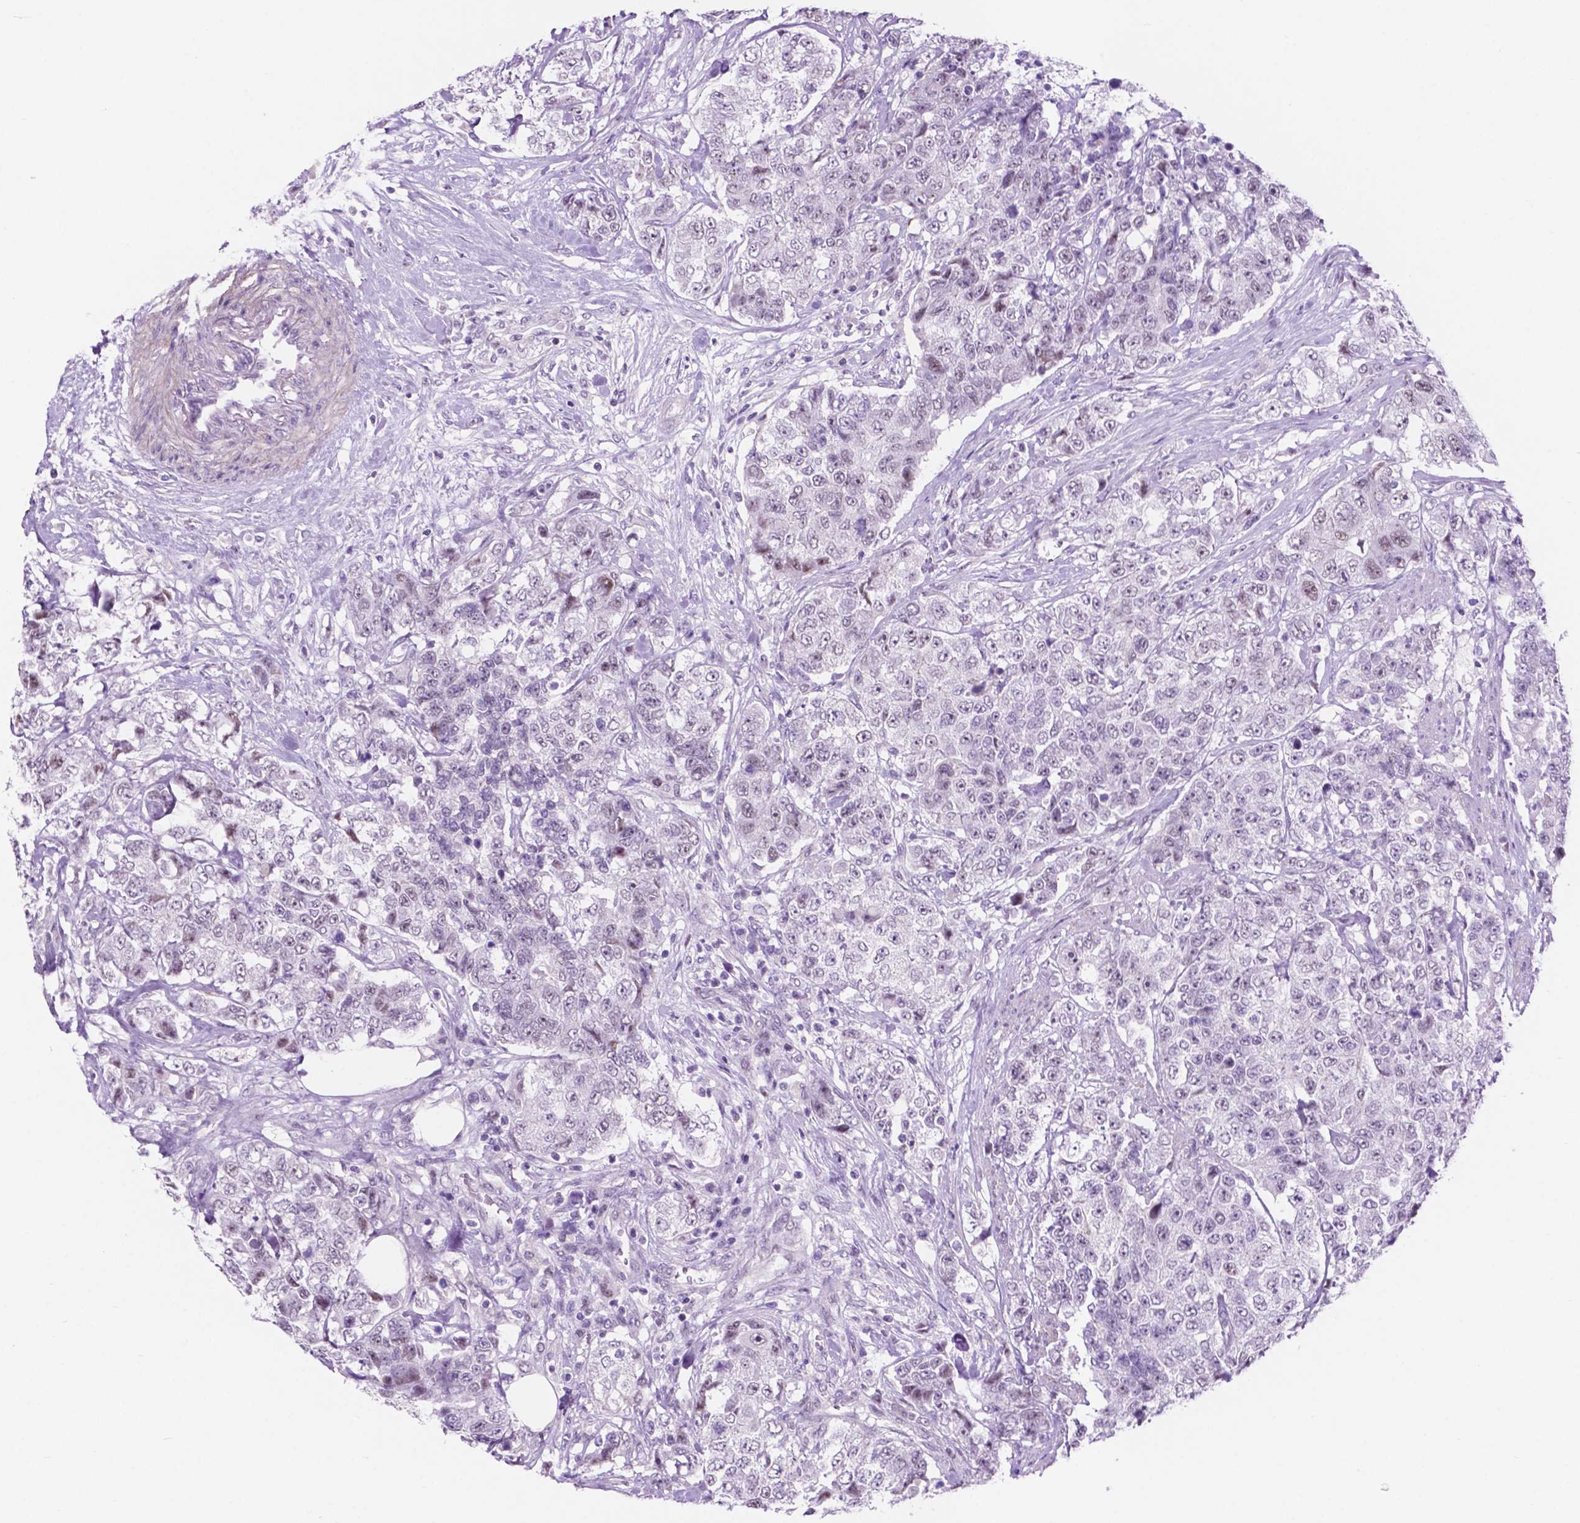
{"staining": {"intensity": "negative", "quantity": "none", "location": "none"}, "tissue": "urothelial cancer", "cell_type": "Tumor cells", "image_type": "cancer", "snomed": [{"axis": "morphology", "description": "Urothelial carcinoma, High grade"}, {"axis": "topography", "description": "Urinary bladder"}], "caption": "Urothelial cancer was stained to show a protein in brown. There is no significant positivity in tumor cells.", "gene": "ACY3", "patient": {"sex": "female", "age": 78}}